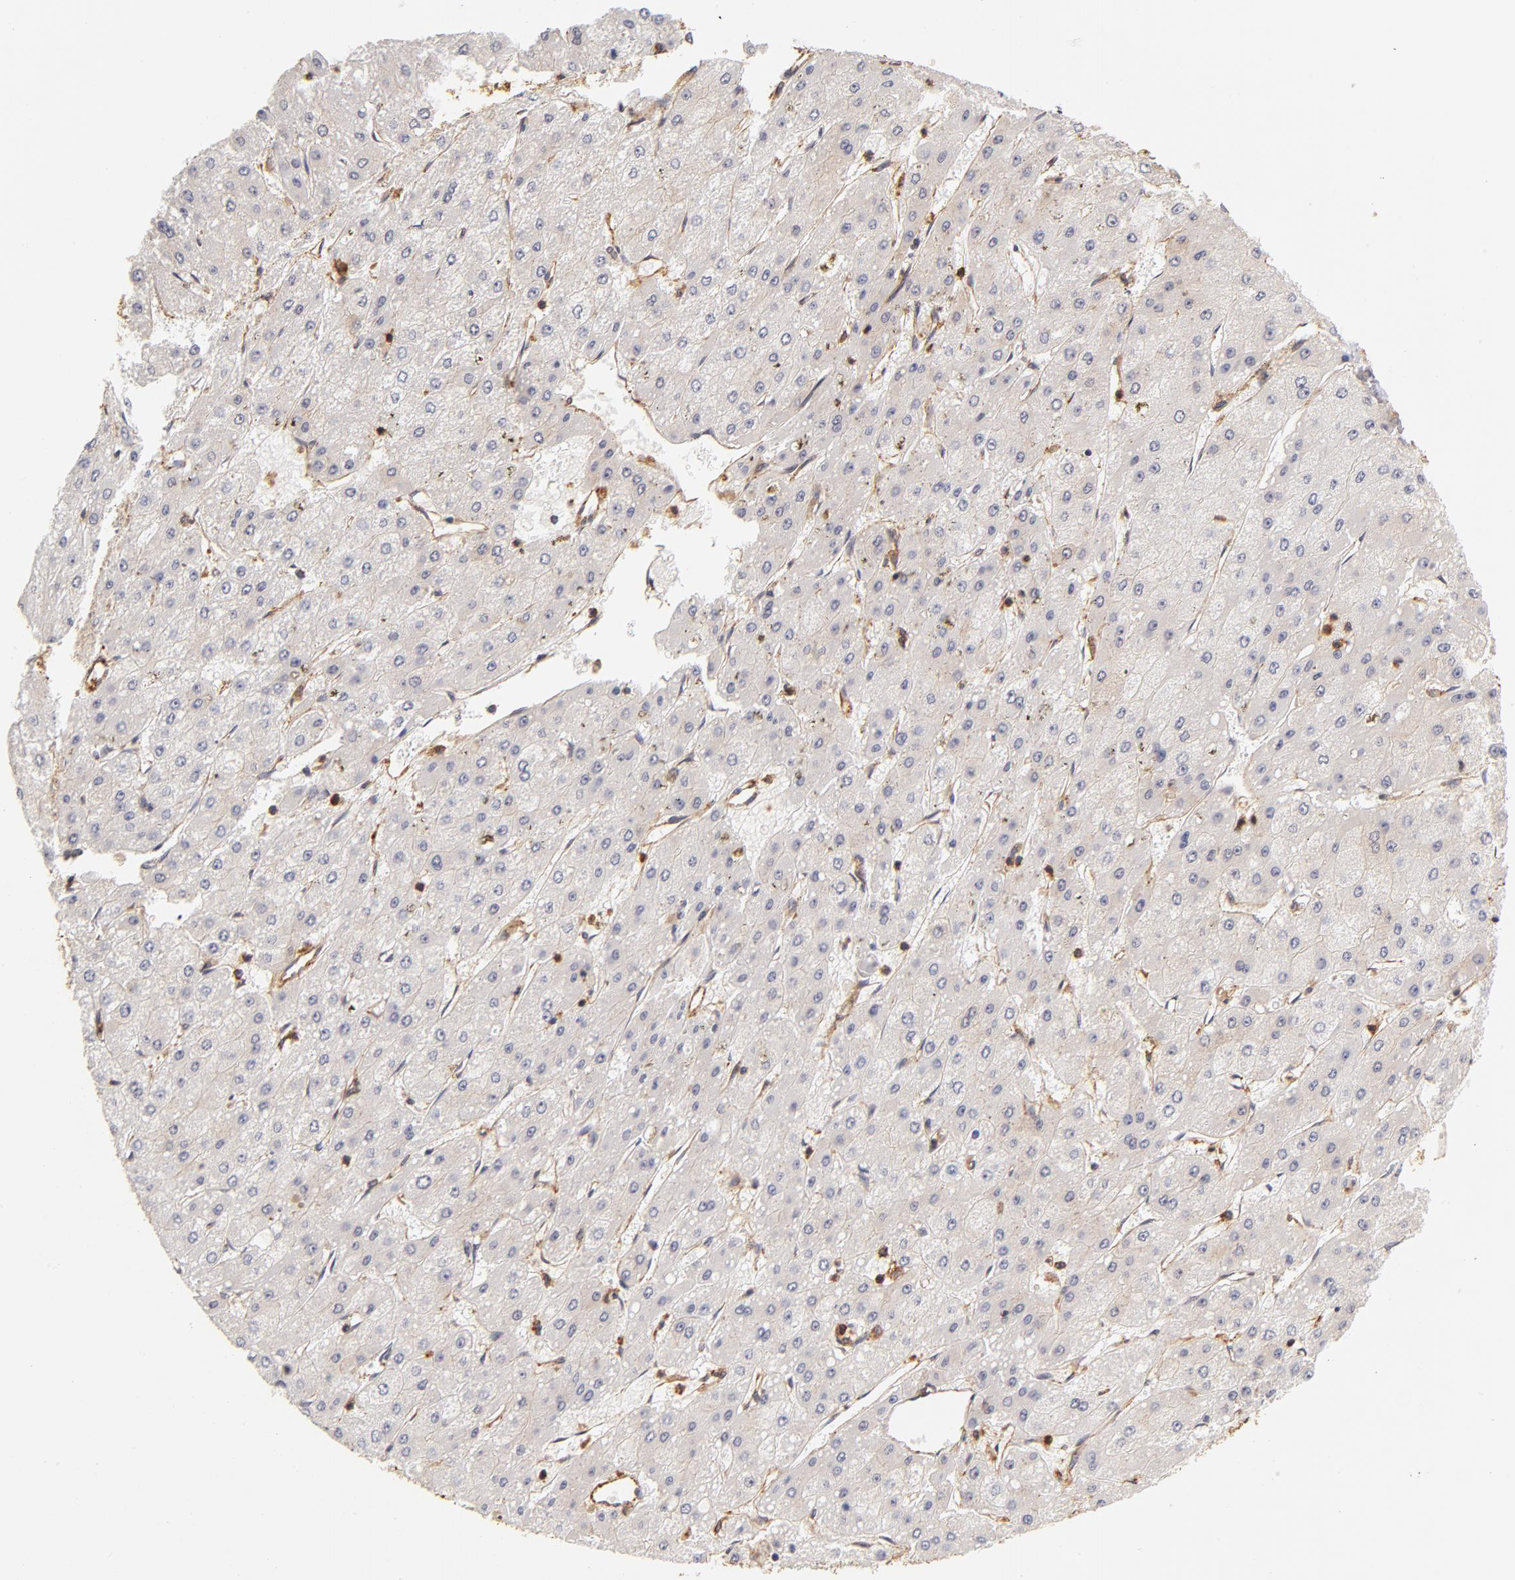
{"staining": {"intensity": "negative", "quantity": "none", "location": "none"}, "tissue": "liver cancer", "cell_type": "Tumor cells", "image_type": "cancer", "snomed": [{"axis": "morphology", "description": "Carcinoma, Hepatocellular, NOS"}, {"axis": "topography", "description": "Liver"}], "caption": "This is a image of immunohistochemistry (IHC) staining of liver cancer (hepatocellular carcinoma), which shows no staining in tumor cells. (DAB (3,3'-diaminobenzidine) immunohistochemistry (IHC) visualized using brightfield microscopy, high magnification).", "gene": "FCMR", "patient": {"sex": "female", "age": 52}}